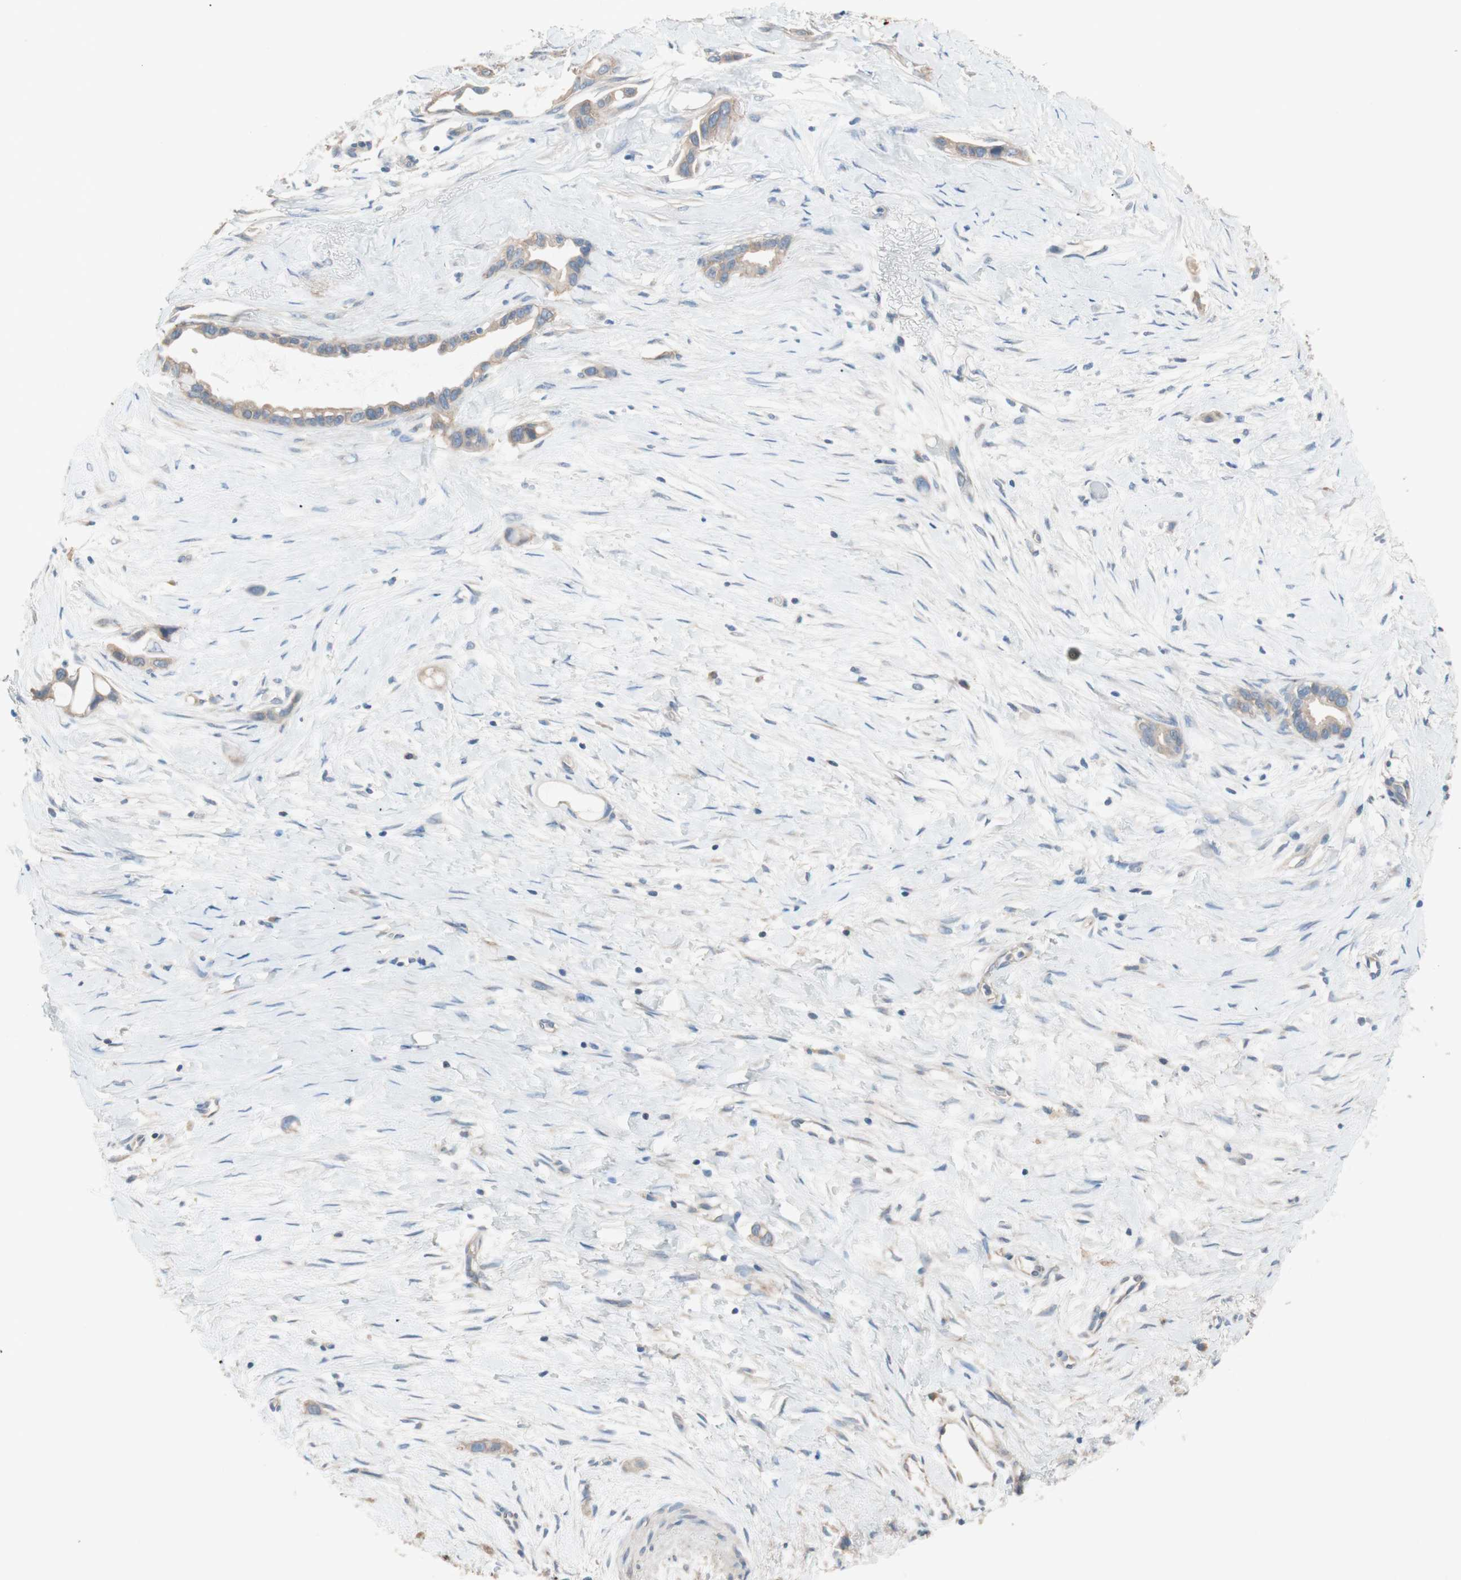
{"staining": {"intensity": "weak", "quantity": "25%-75%", "location": "cytoplasmic/membranous"}, "tissue": "liver cancer", "cell_type": "Tumor cells", "image_type": "cancer", "snomed": [{"axis": "morphology", "description": "Cholangiocarcinoma"}, {"axis": "topography", "description": "Liver"}], "caption": "Immunohistochemical staining of liver cholangiocarcinoma demonstrates low levels of weak cytoplasmic/membranous staining in approximately 25%-75% of tumor cells. (IHC, brightfield microscopy, high magnification).", "gene": "GLUL", "patient": {"sex": "female", "age": 65}}